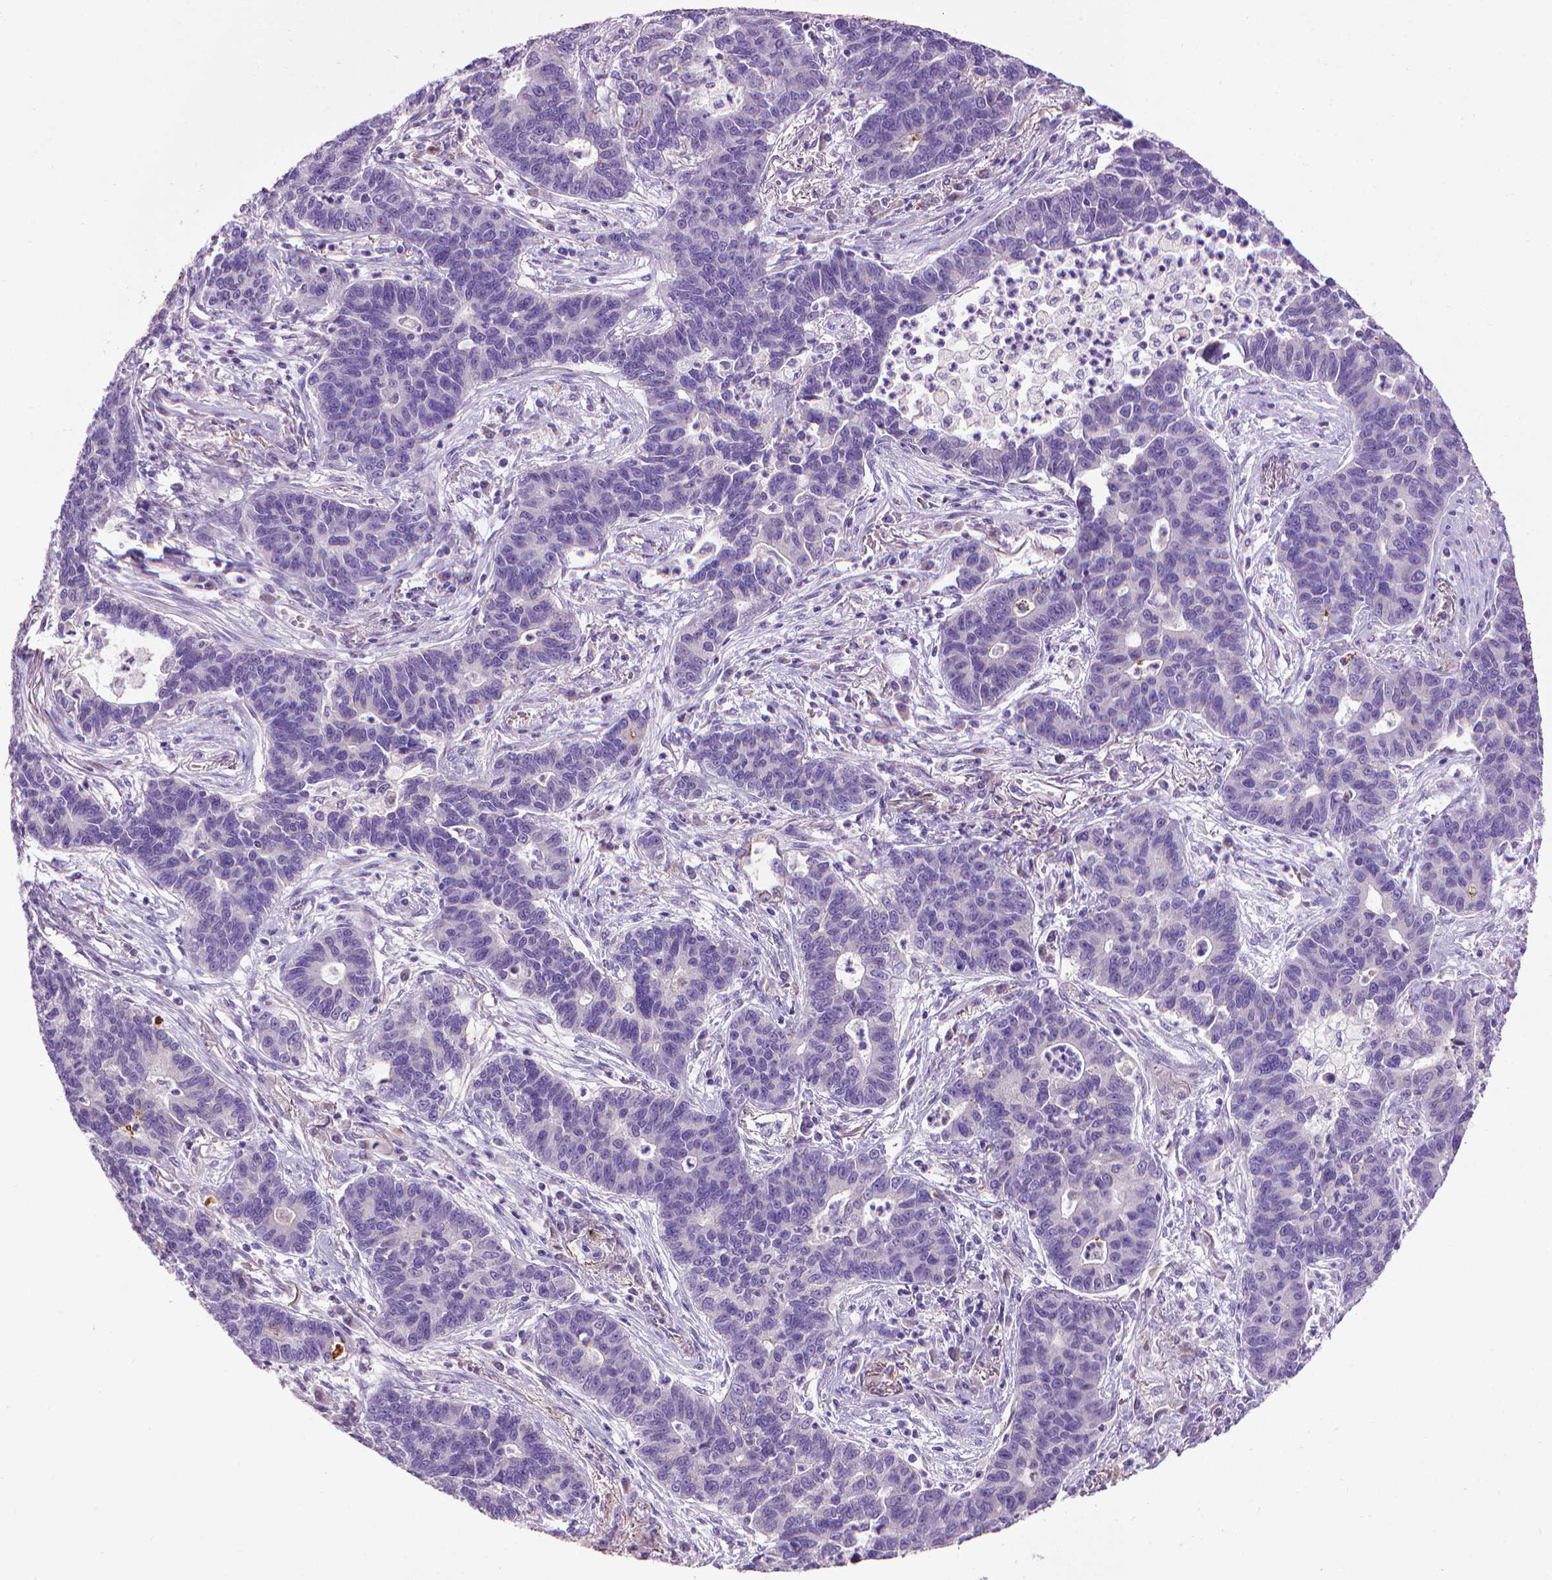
{"staining": {"intensity": "negative", "quantity": "none", "location": "none"}, "tissue": "lung cancer", "cell_type": "Tumor cells", "image_type": "cancer", "snomed": [{"axis": "morphology", "description": "Adenocarcinoma, NOS"}, {"axis": "topography", "description": "Lung"}], "caption": "Tumor cells are negative for protein expression in human lung adenocarcinoma.", "gene": "AQP10", "patient": {"sex": "female", "age": 57}}